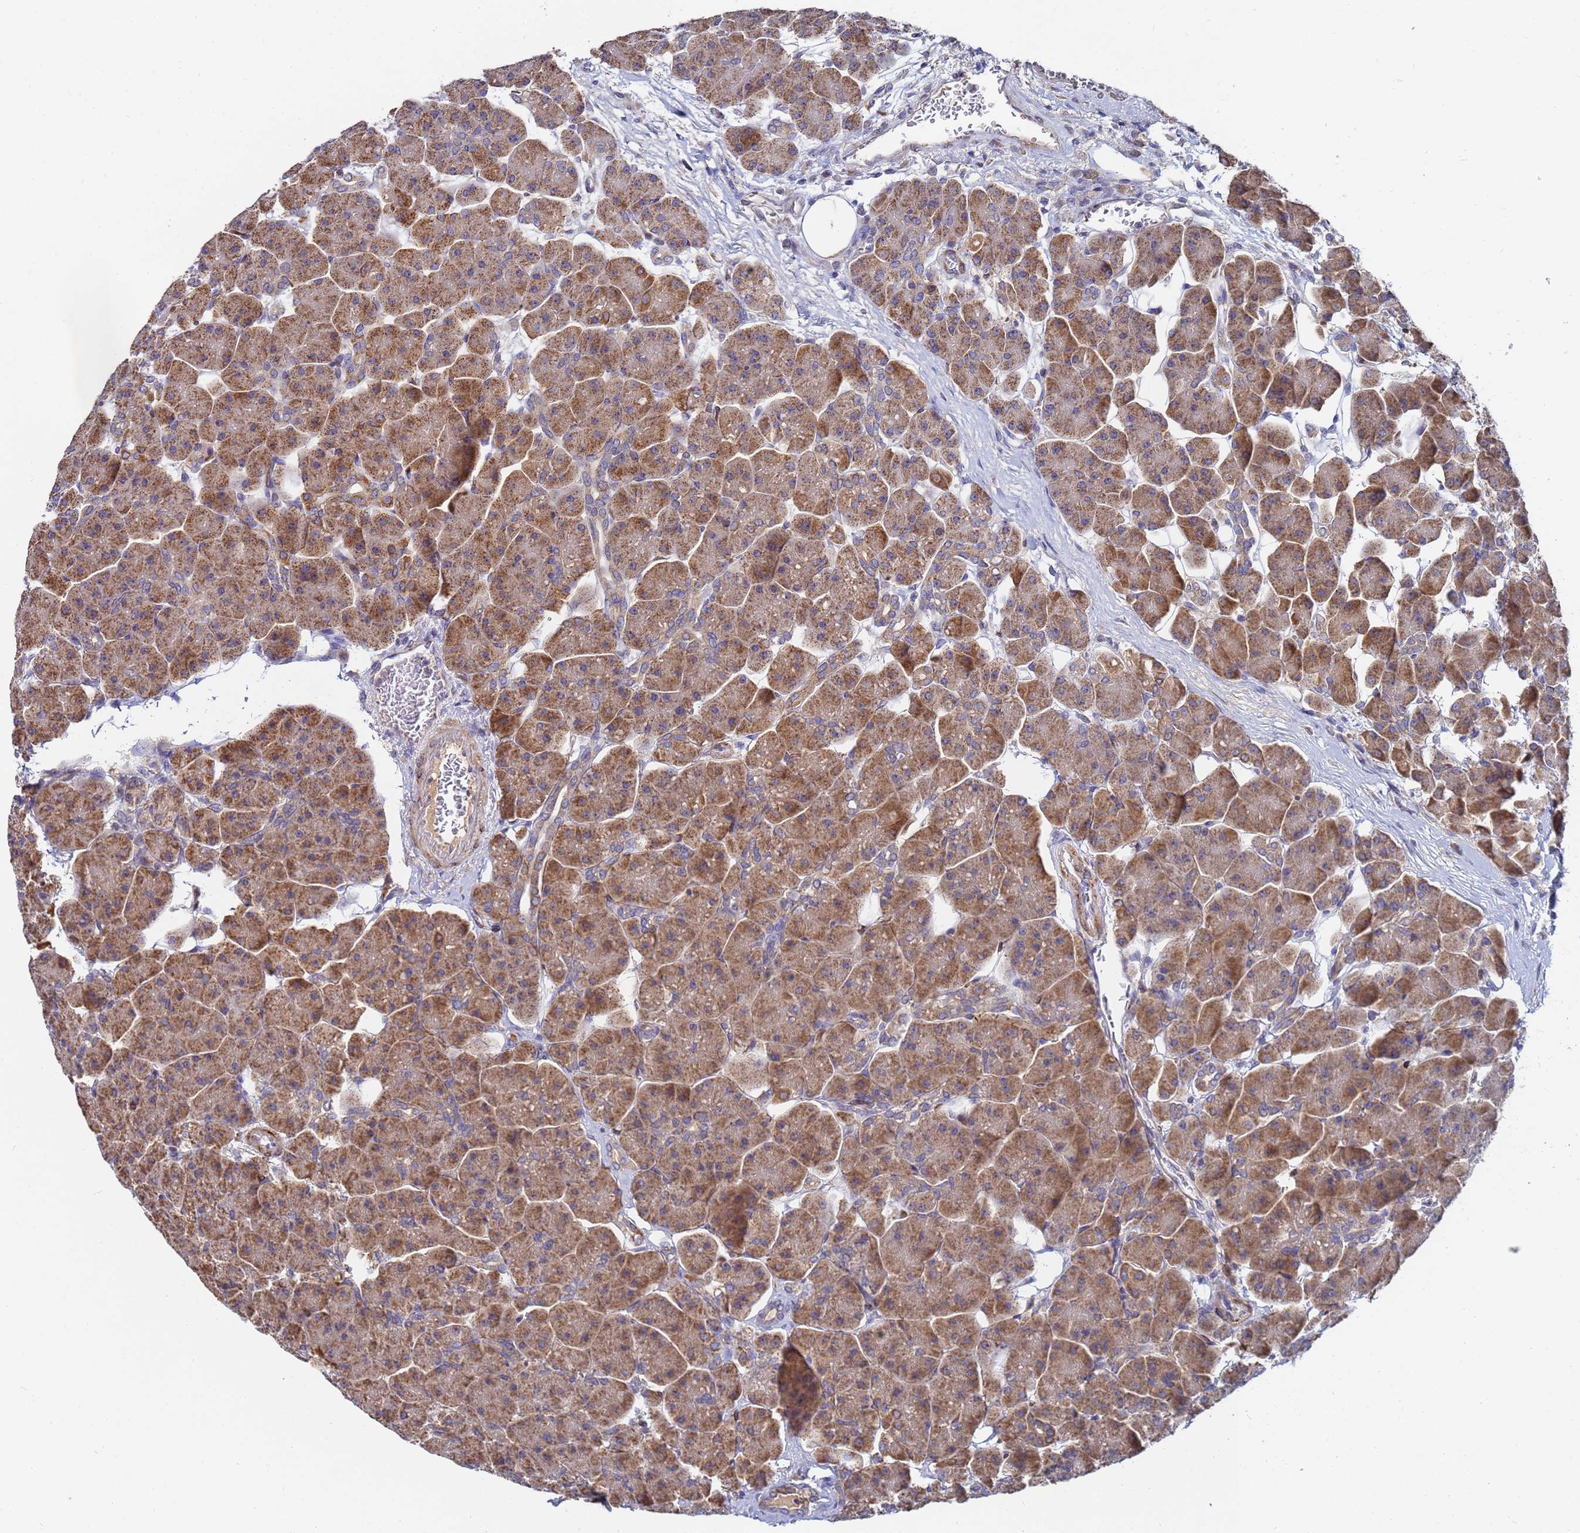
{"staining": {"intensity": "moderate", "quantity": ">75%", "location": "cytoplasmic/membranous"}, "tissue": "pancreas", "cell_type": "Exocrine glandular cells", "image_type": "normal", "snomed": [{"axis": "morphology", "description": "Normal tissue, NOS"}, {"axis": "topography", "description": "Pancreas"}], "caption": "Protein expression by IHC demonstrates moderate cytoplasmic/membranous expression in about >75% of exocrine glandular cells in unremarkable pancreas.", "gene": "C5orf34", "patient": {"sex": "male", "age": 66}}